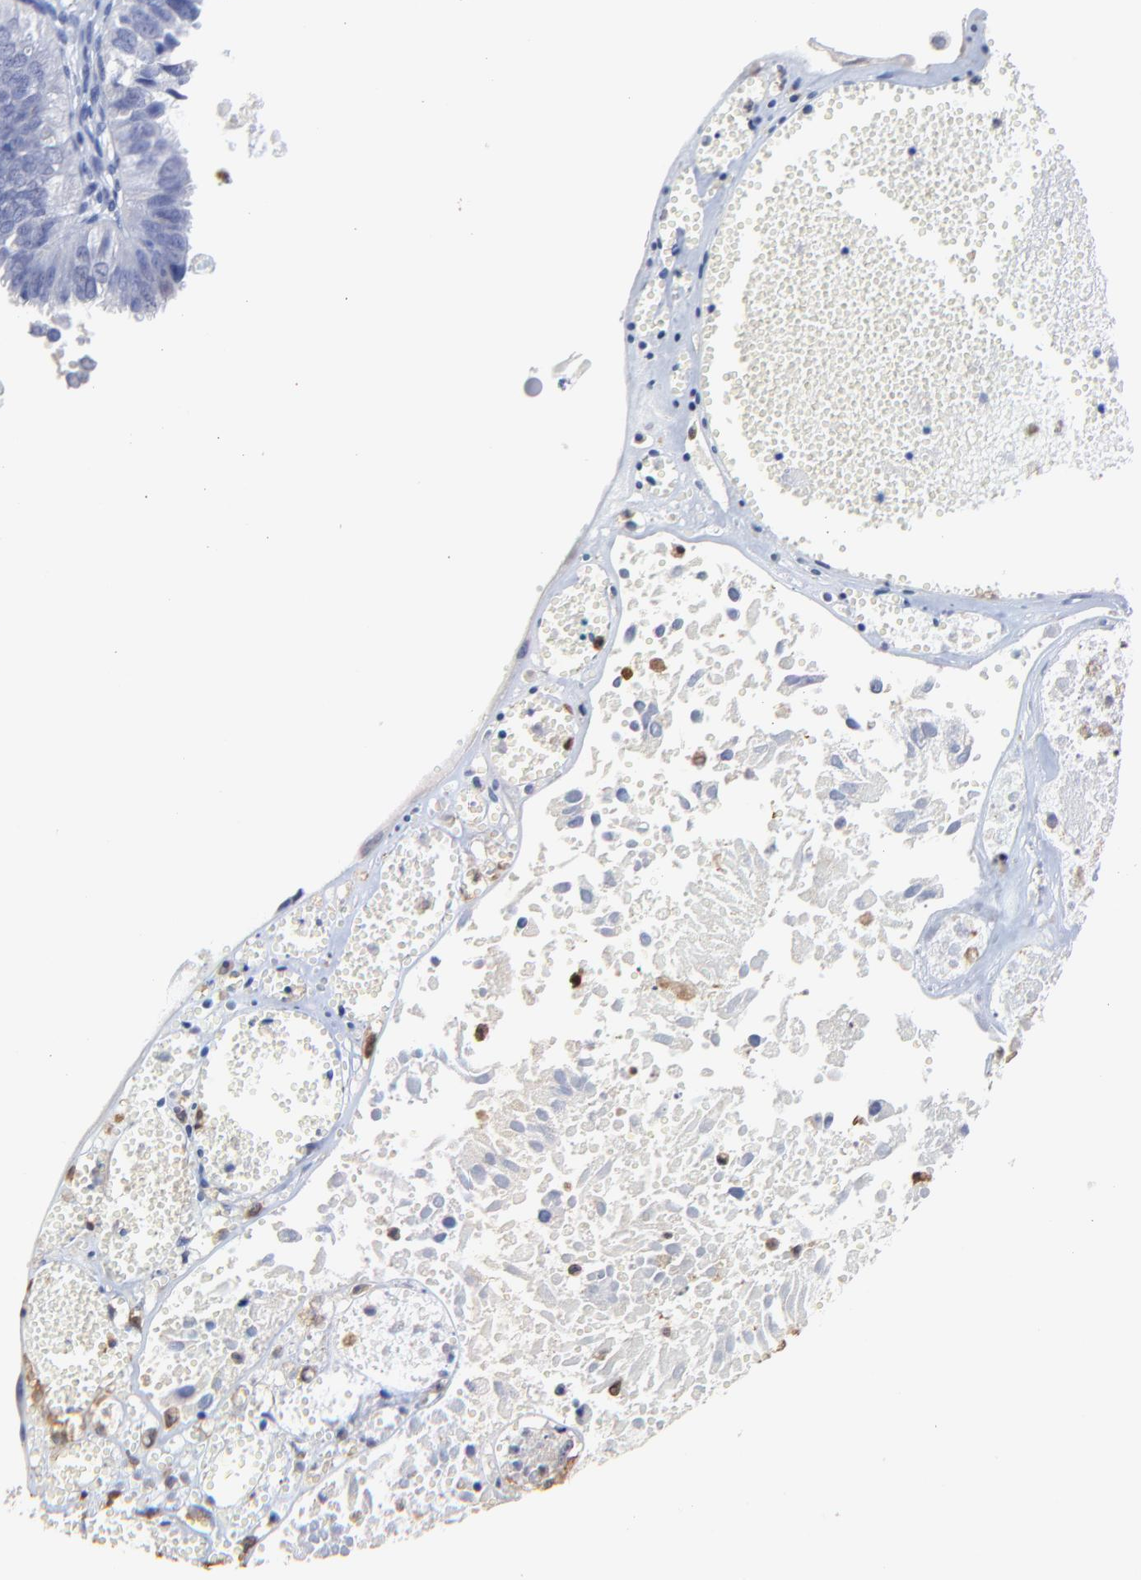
{"staining": {"intensity": "negative", "quantity": "none", "location": "none"}, "tissue": "ovarian cancer", "cell_type": "Tumor cells", "image_type": "cancer", "snomed": [{"axis": "morphology", "description": "Carcinoma, endometroid"}, {"axis": "topography", "description": "Ovary"}], "caption": "High magnification brightfield microscopy of ovarian endometroid carcinoma stained with DAB (3,3'-diaminobenzidine) (brown) and counterstained with hematoxylin (blue): tumor cells show no significant positivity.", "gene": "SMARCA1", "patient": {"sex": "female", "age": 85}}